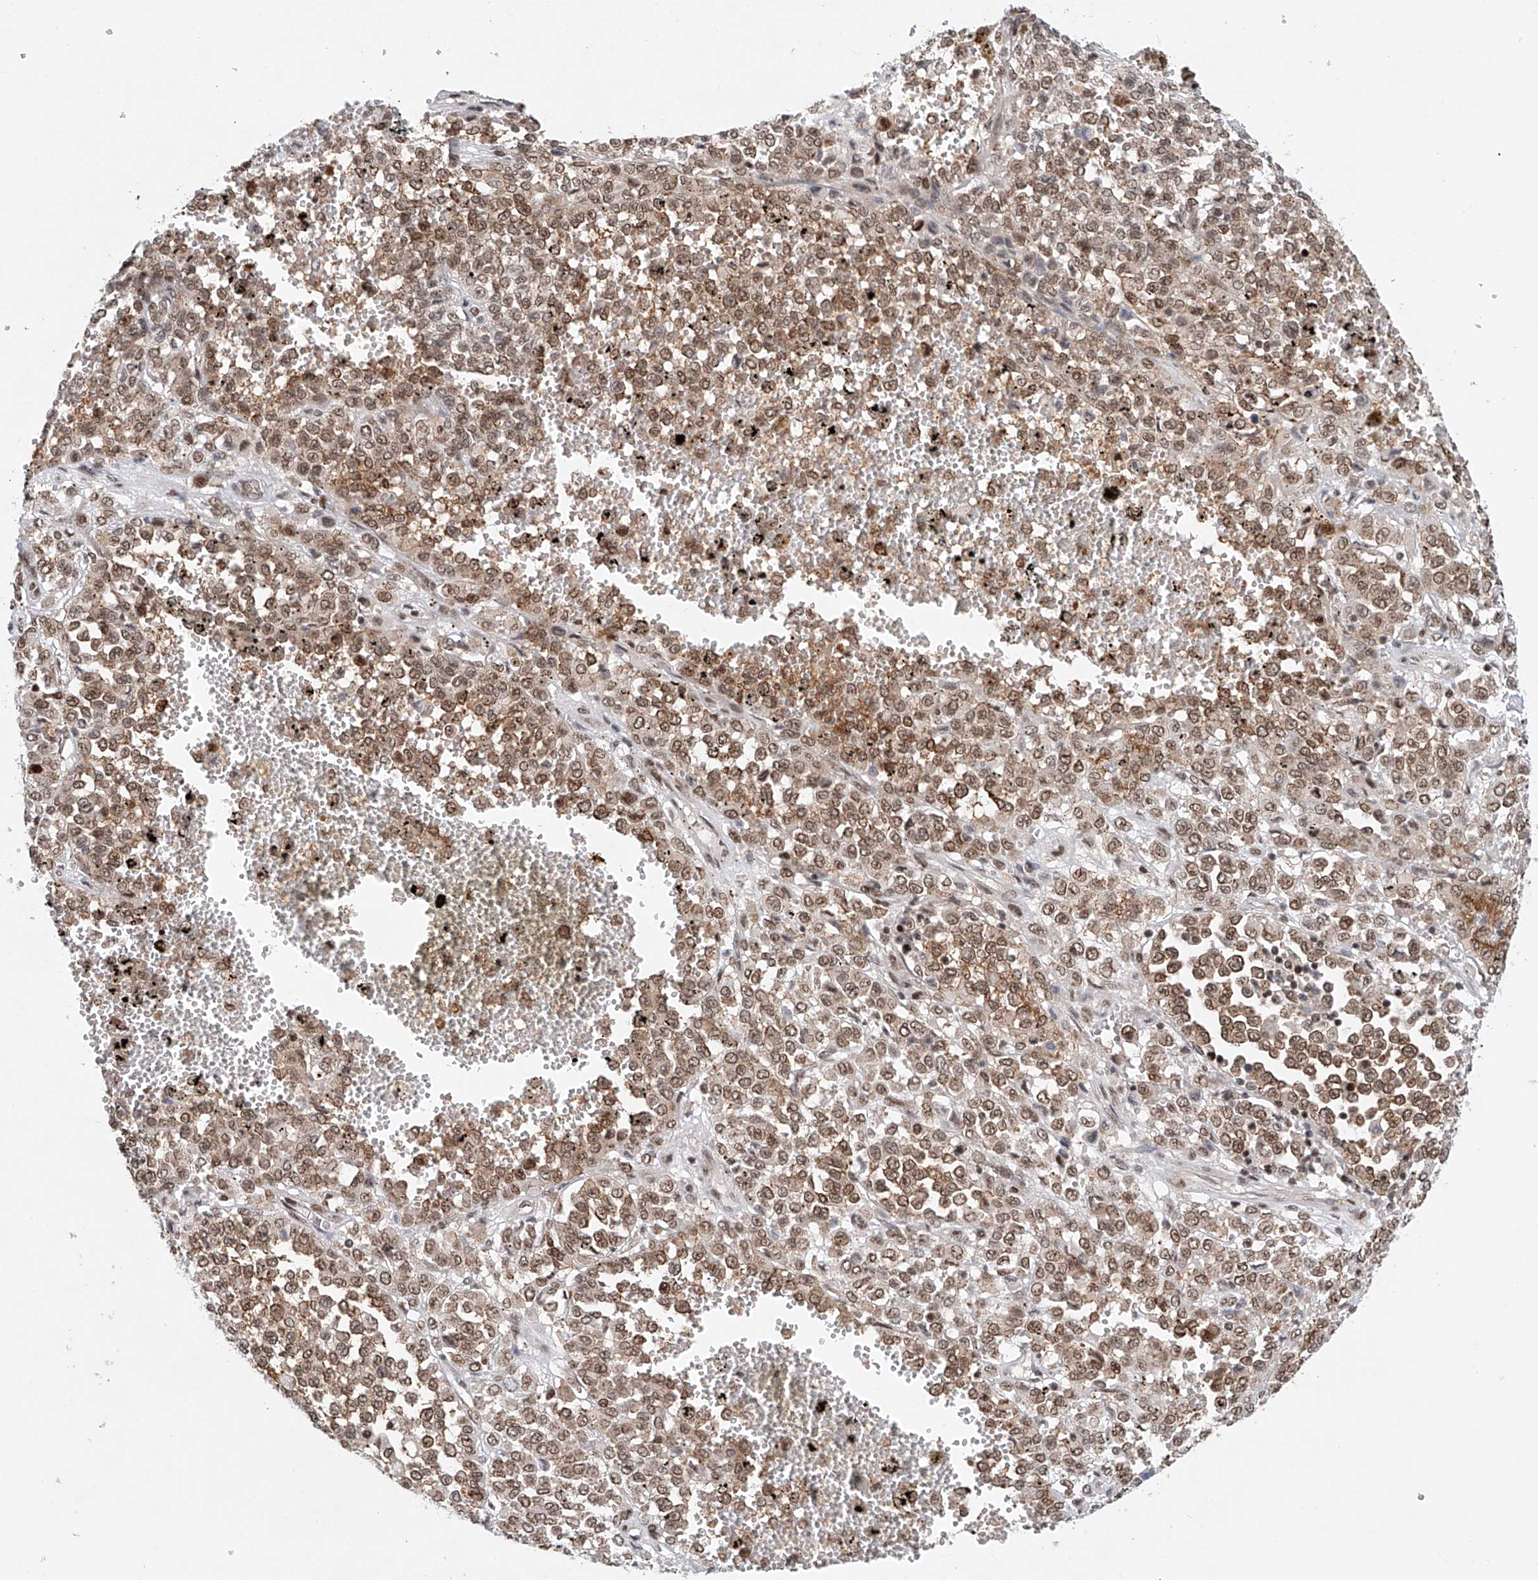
{"staining": {"intensity": "moderate", "quantity": ">75%", "location": "cytoplasmic/membranous,nuclear"}, "tissue": "melanoma", "cell_type": "Tumor cells", "image_type": "cancer", "snomed": [{"axis": "morphology", "description": "Malignant melanoma, Metastatic site"}, {"axis": "topography", "description": "Pancreas"}], "caption": "The image exhibits staining of malignant melanoma (metastatic site), revealing moderate cytoplasmic/membranous and nuclear protein expression (brown color) within tumor cells. (DAB (3,3'-diaminobenzidine) = brown stain, brightfield microscopy at high magnification).", "gene": "ZNF470", "patient": {"sex": "female", "age": 30}}